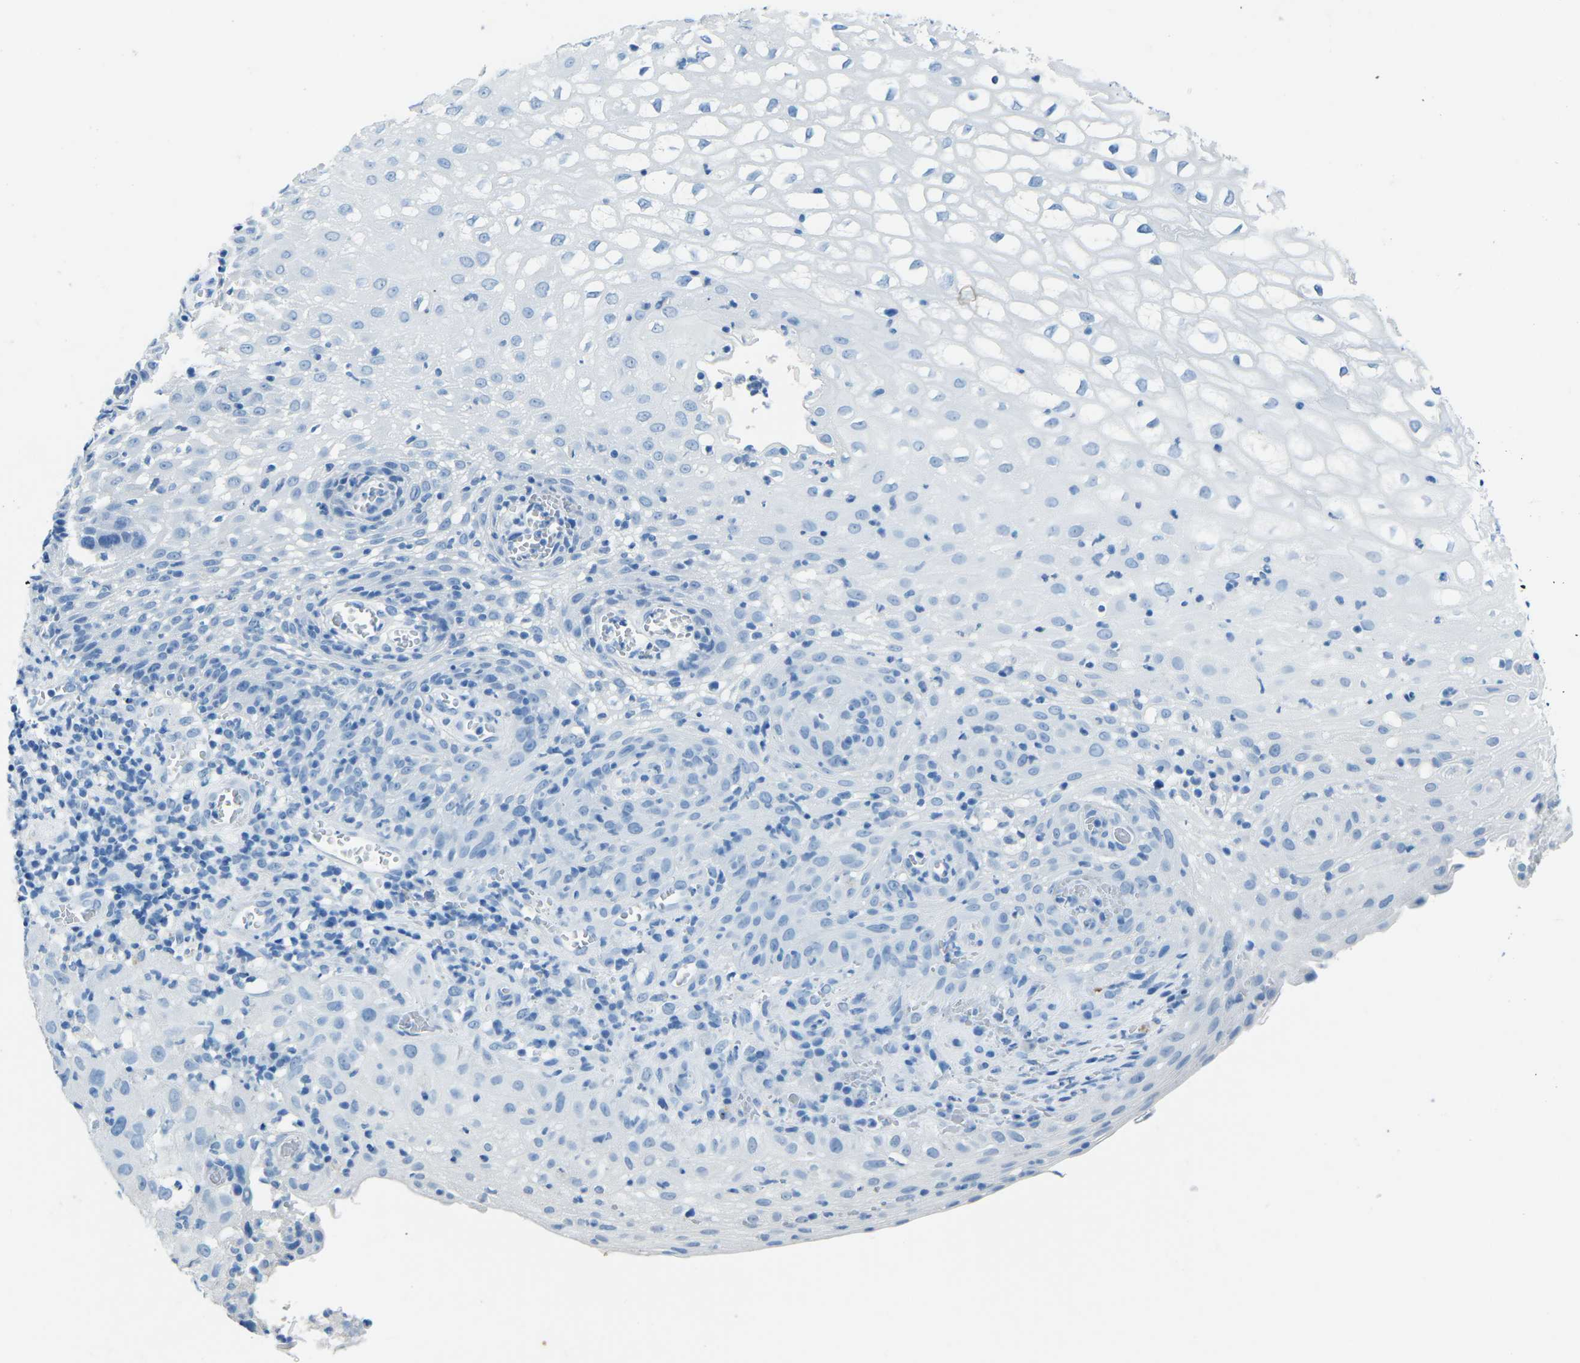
{"staining": {"intensity": "negative", "quantity": "none", "location": "none"}, "tissue": "cervical cancer", "cell_type": "Tumor cells", "image_type": "cancer", "snomed": [{"axis": "morphology", "description": "Squamous cell carcinoma, NOS"}, {"axis": "topography", "description": "Cervix"}], "caption": "Histopathology image shows no protein positivity in tumor cells of squamous cell carcinoma (cervical) tissue. (DAB (3,3'-diaminobenzidine) immunohistochemistry (IHC) with hematoxylin counter stain).", "gene": "MYH8", "patient": {"sex": "female", "age": 32}}